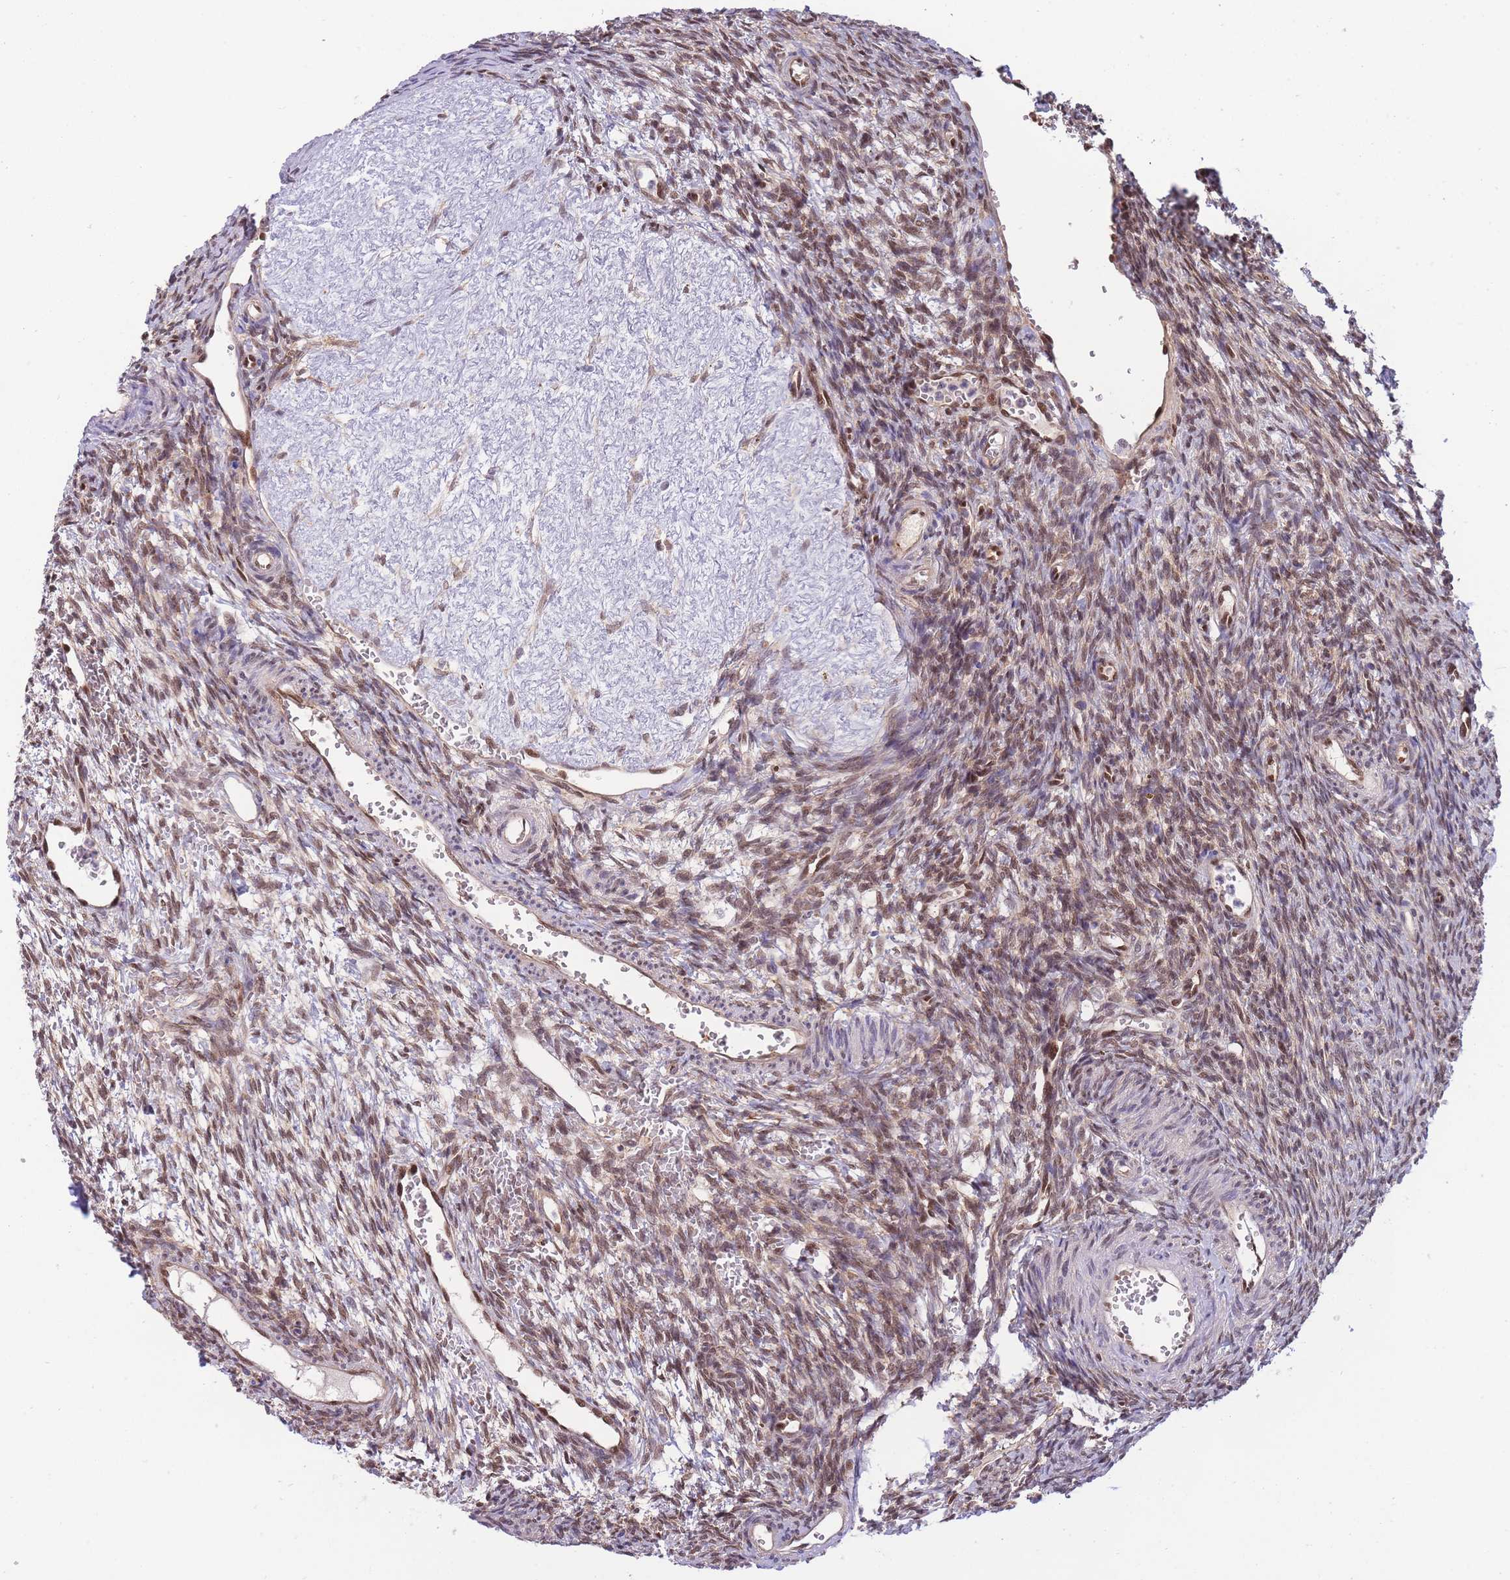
{"staining": {"intensity": "moderate", "quantity": ">75%", "location": "nuclear"}, "tissue": "ovary", "cell_type": "Ovarian stroma cells", "image_type": "normal", "snomed": [{"axis": "morphology", "description": "Normal tissue, NOS"}, {"axis": "topography", "description": "Ovary"}], "caption": "High-magnification brightfield microscopy of unremarkable ovary stained with DAB (brown) and counterstained with hematoxylin (blue). ovarian stroma cells exhibit moderate nuclear positivity is appreciated in approximately>75% of cells. (DAB IHC with brightfield microscopy, high magnification).", "gene": "NSFL1C", "patient": {"sex": "female", "age": 39}}